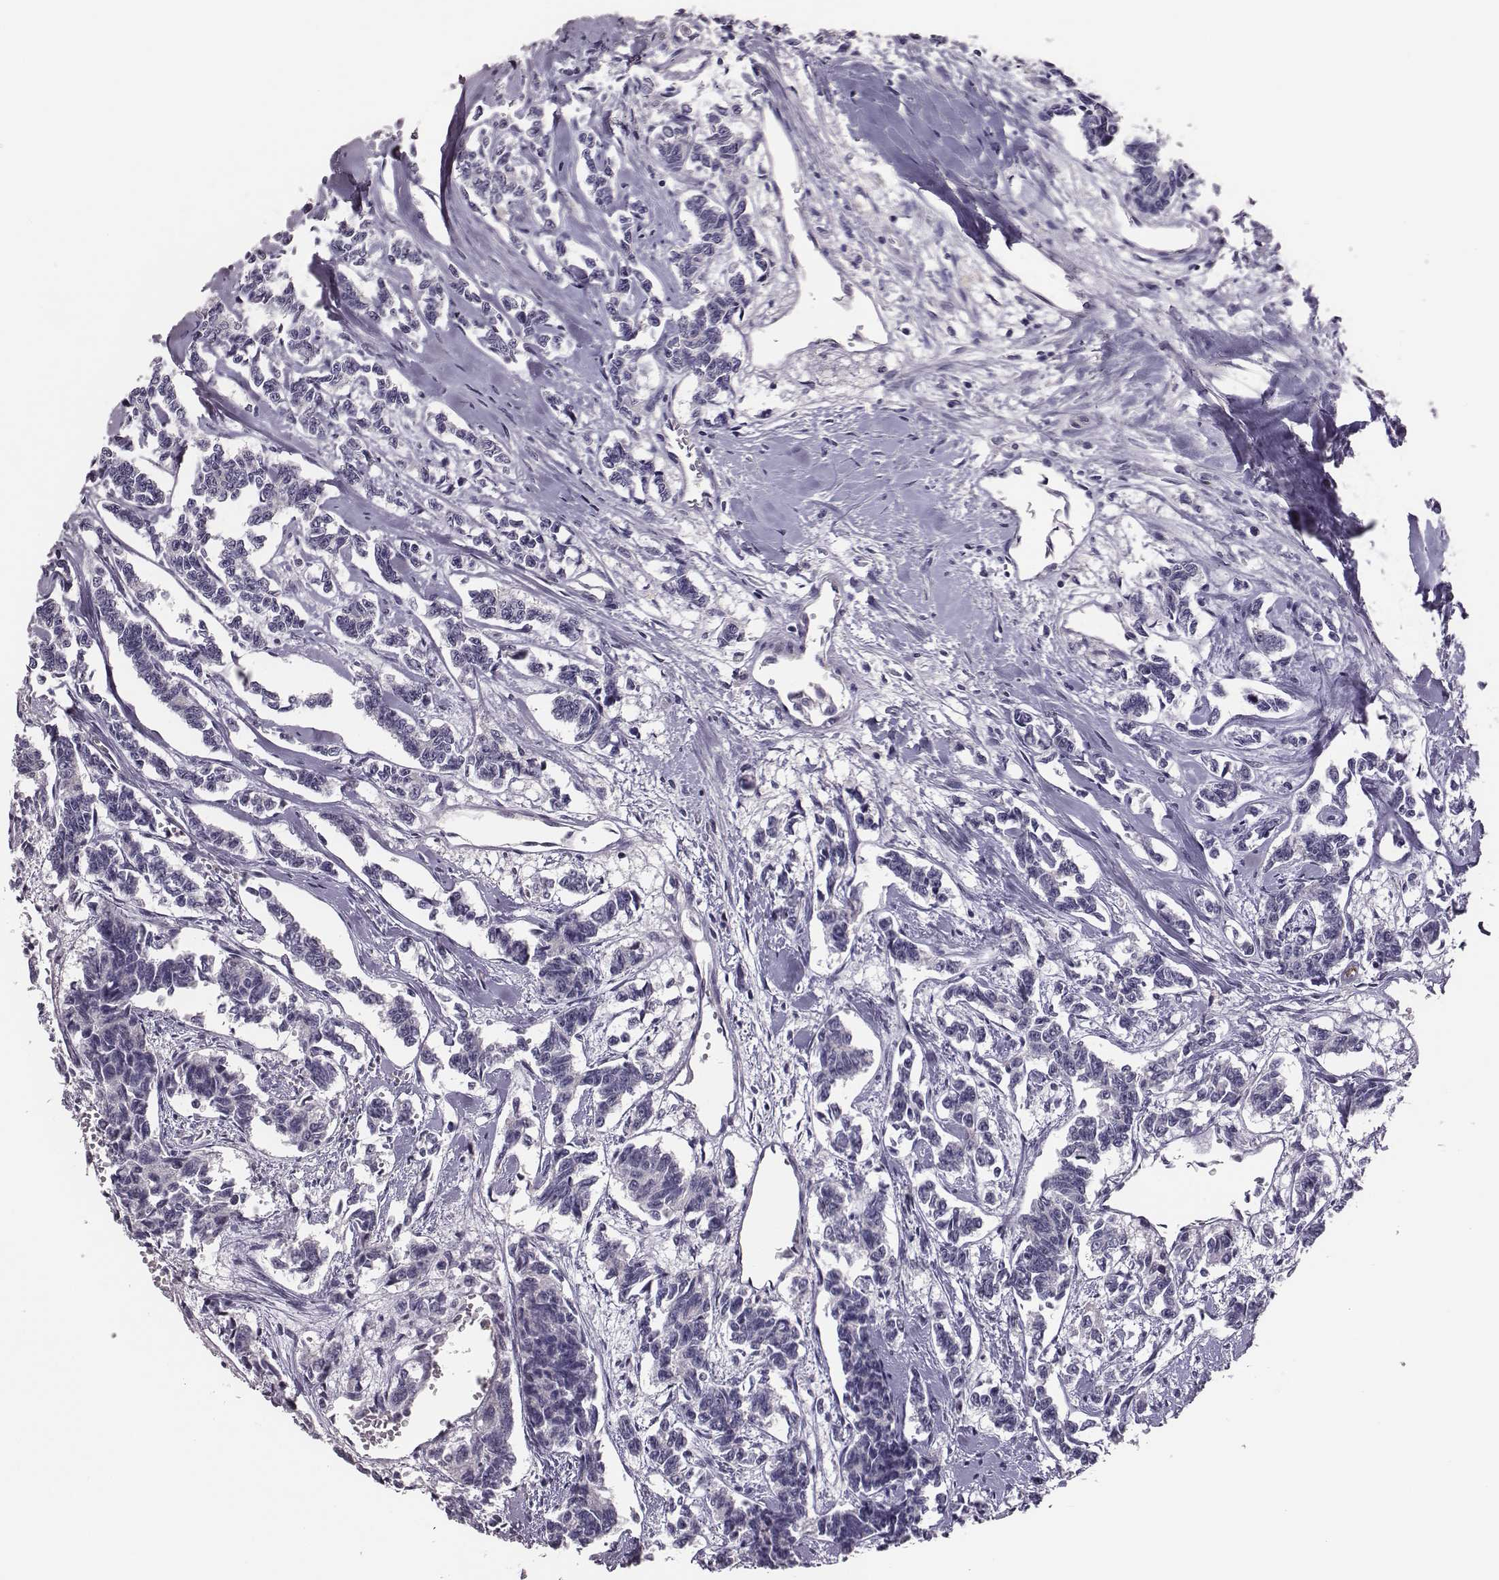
{"staining": {"intensity": "negative", "quantity": "none", "location": "none"}, "tissue": "carcinoid", "cell_type": "Tumor cells", "image_type": "cancer", "snomed": [{"axis": "morphology", "description": "Carcinoid, malignant, NOS"}, {"axis": "topography", "description": "Kidney"}], "caption": "Tumor cells show no significant protein positivity in carcinoid (malignant).", "gene": "KMO", "patient": {"sex": "female", "age": 41}}